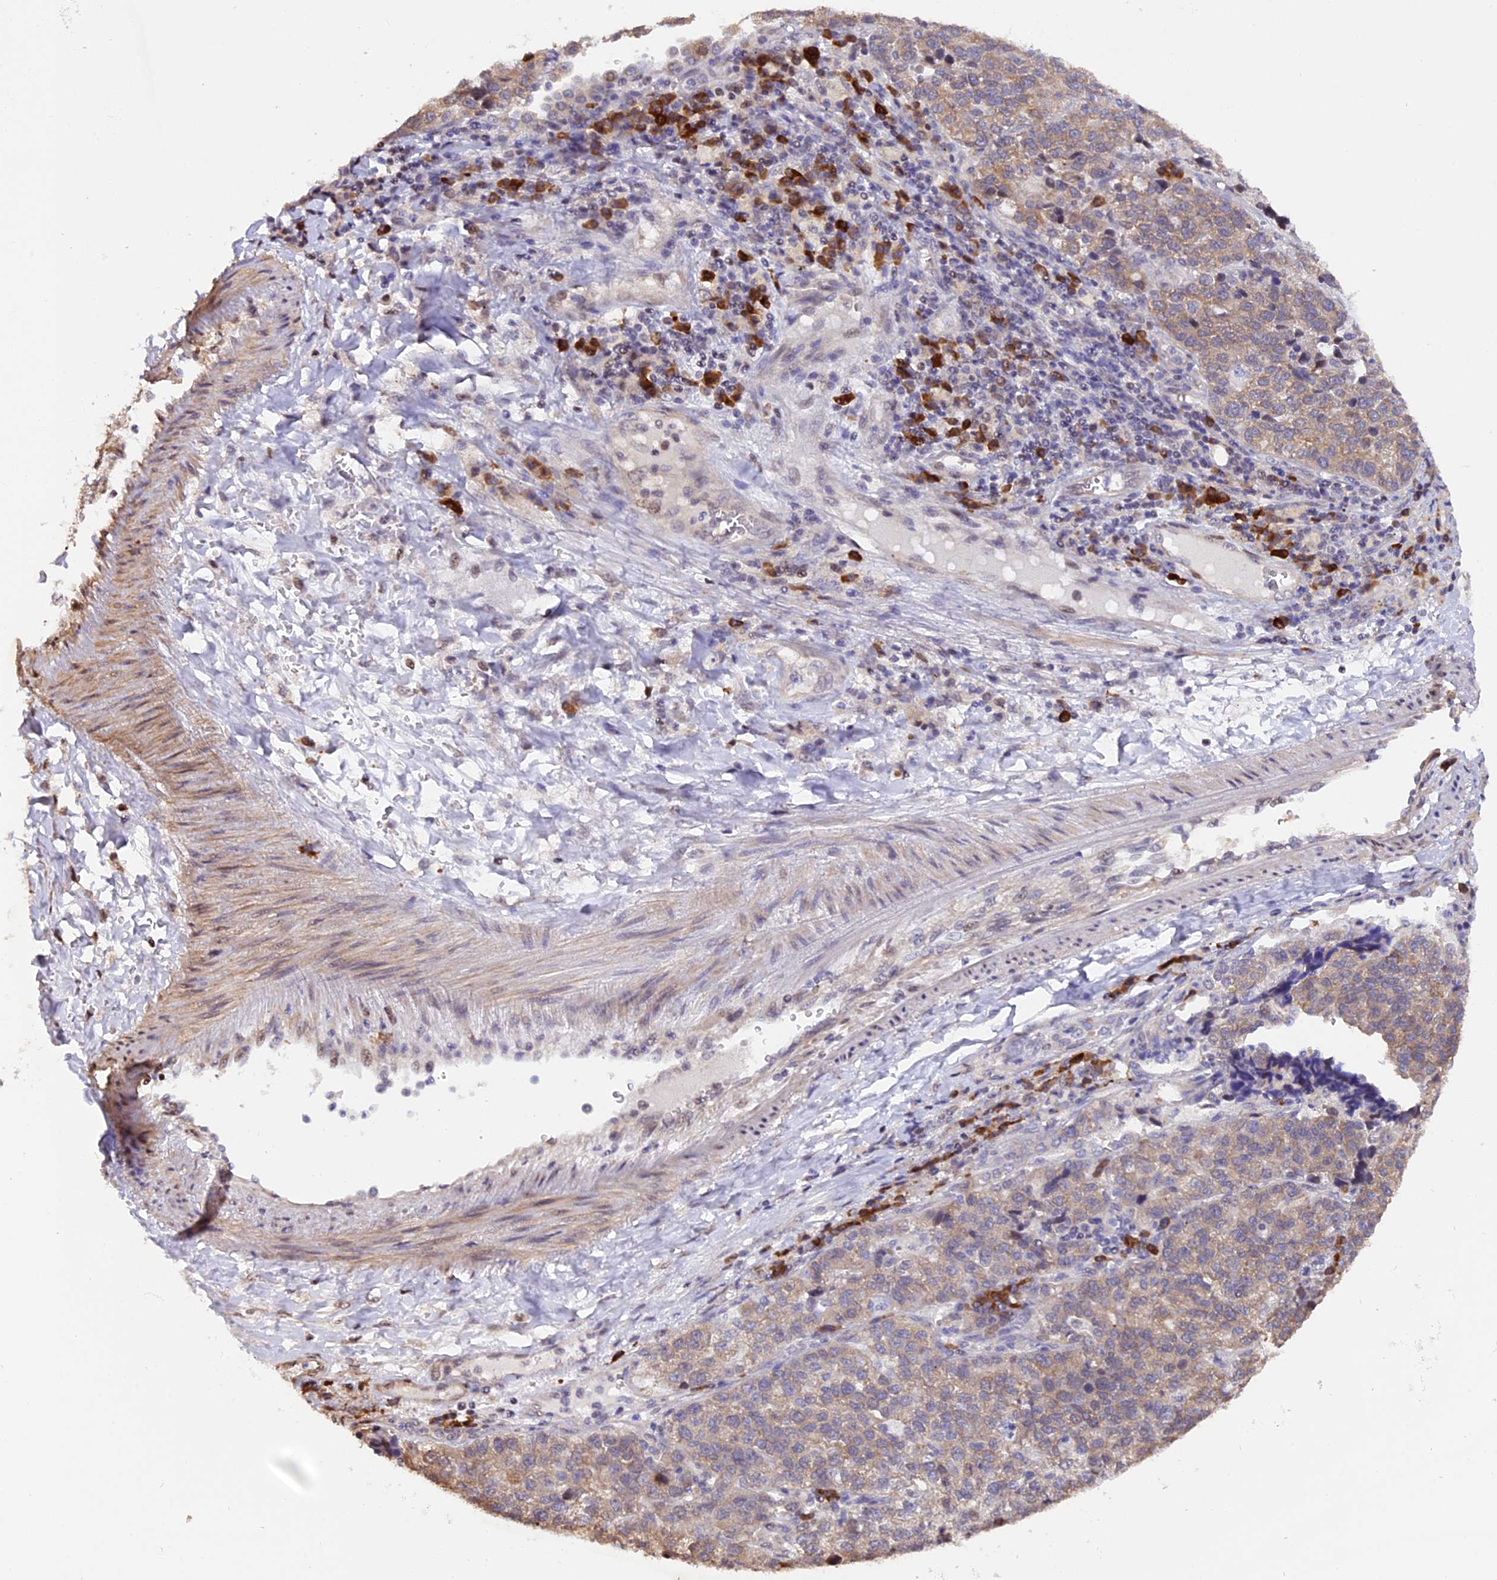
{"staining": {"intensity": "weak", "quantity": "<25%", "location": "cytoplasmic/membranous"}, "tissue": "lung cancer", "cell_type": "Tumor cells", "image_type": "cancer", "snomed": [{"axis": "morphology", "description": "Adenocarcinoma, NOS"}, {"axis": "topography", "description": "Lung"}], "caption": "Image shows no significant protein positivity in tumor cells of adenocarcinoma (lung).", "gene": "HERPUD1", "patient": {"sex": "male", "age": 49}}